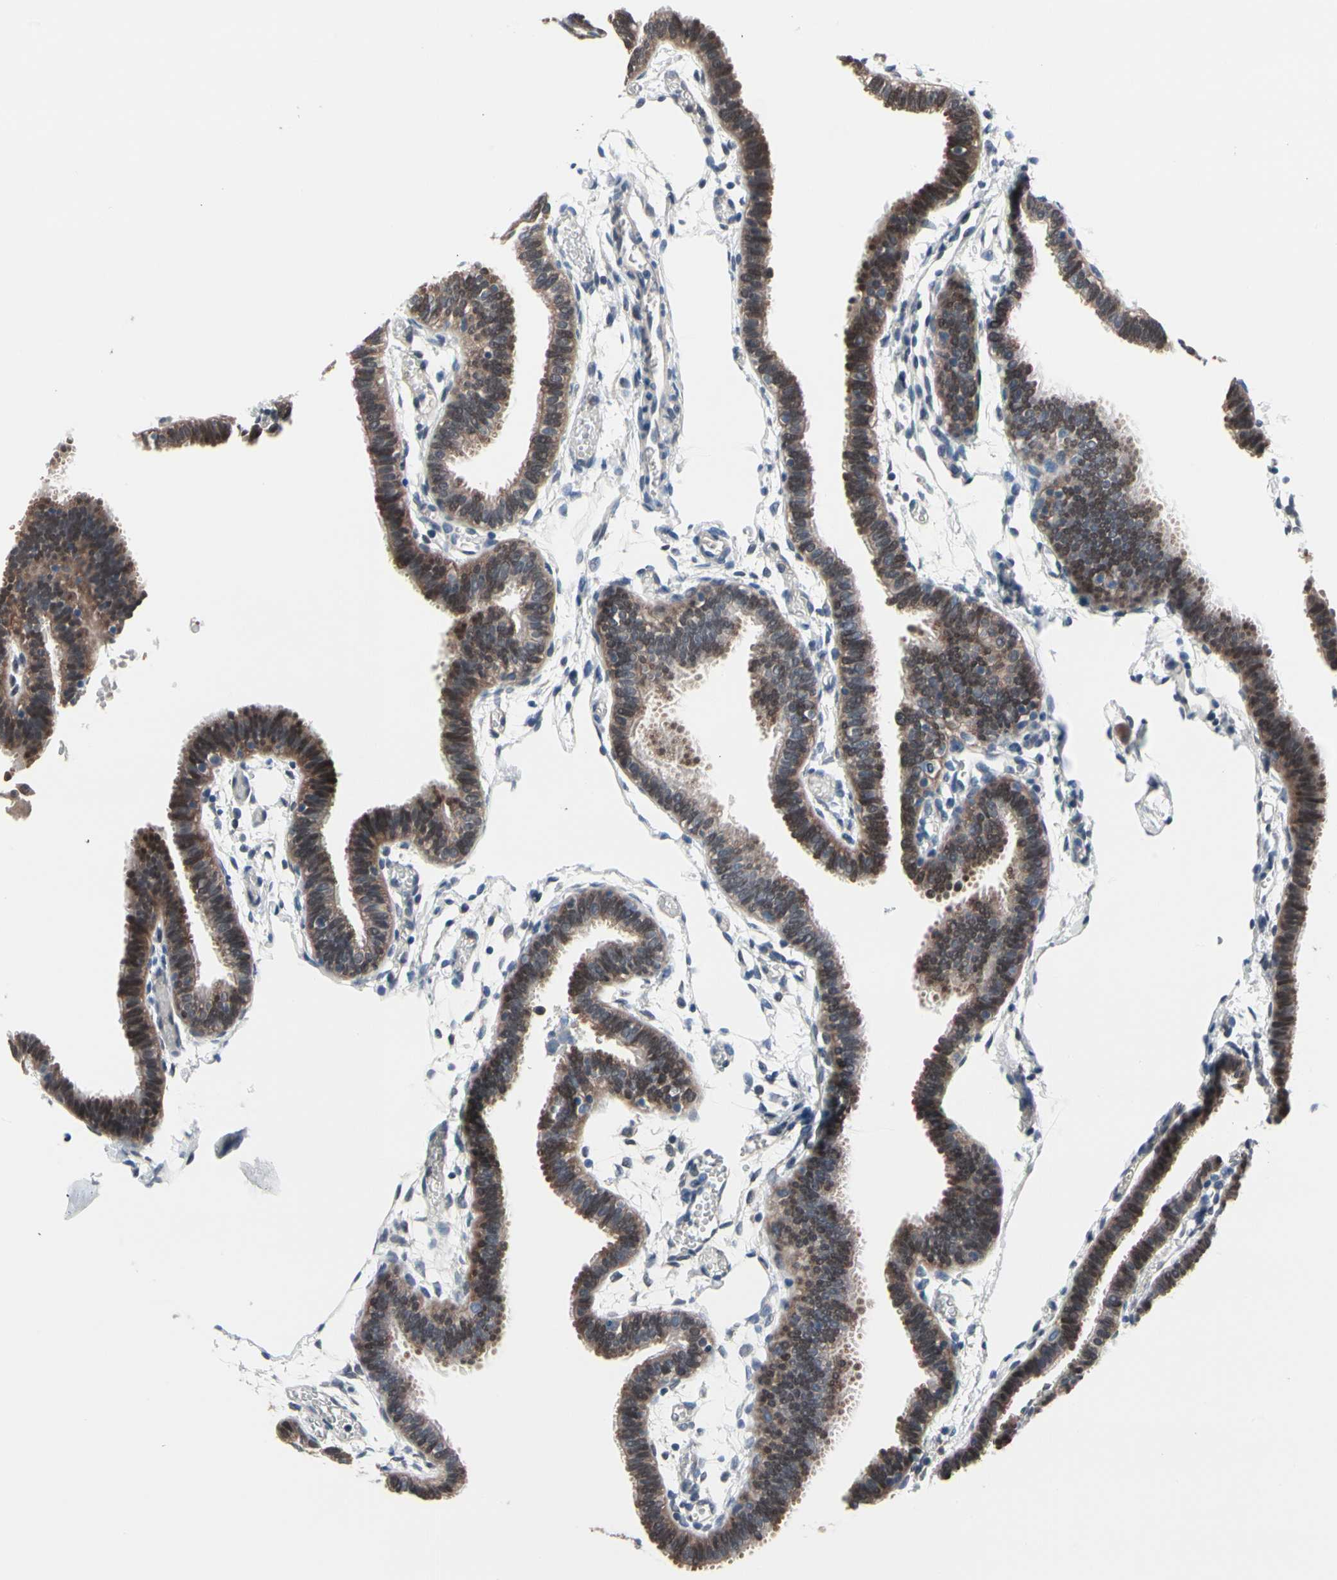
{"staining": {"intensity": "moderate", "quantity": ">75%", "location": "cytoplasmic/membranous"}, "tissue": "fallopian tube", "cell_type": "Glandular cells", "image_type": "normal", "snomed": [{"axis": "morphology", "description": "Normal tissue, NOS"}, {"axis": "topography", "description": "Fallopian tube"}], "caption": "IHC (DAB (3,3'-diaminobenzidine)) staining of unremarkable fallopian tube shows moderate cytoplasmic/membranous protein positivity in about >75% of glandular cells.", "gene": "PRDX6", "patient": {"sex": "female", "age": 29}}